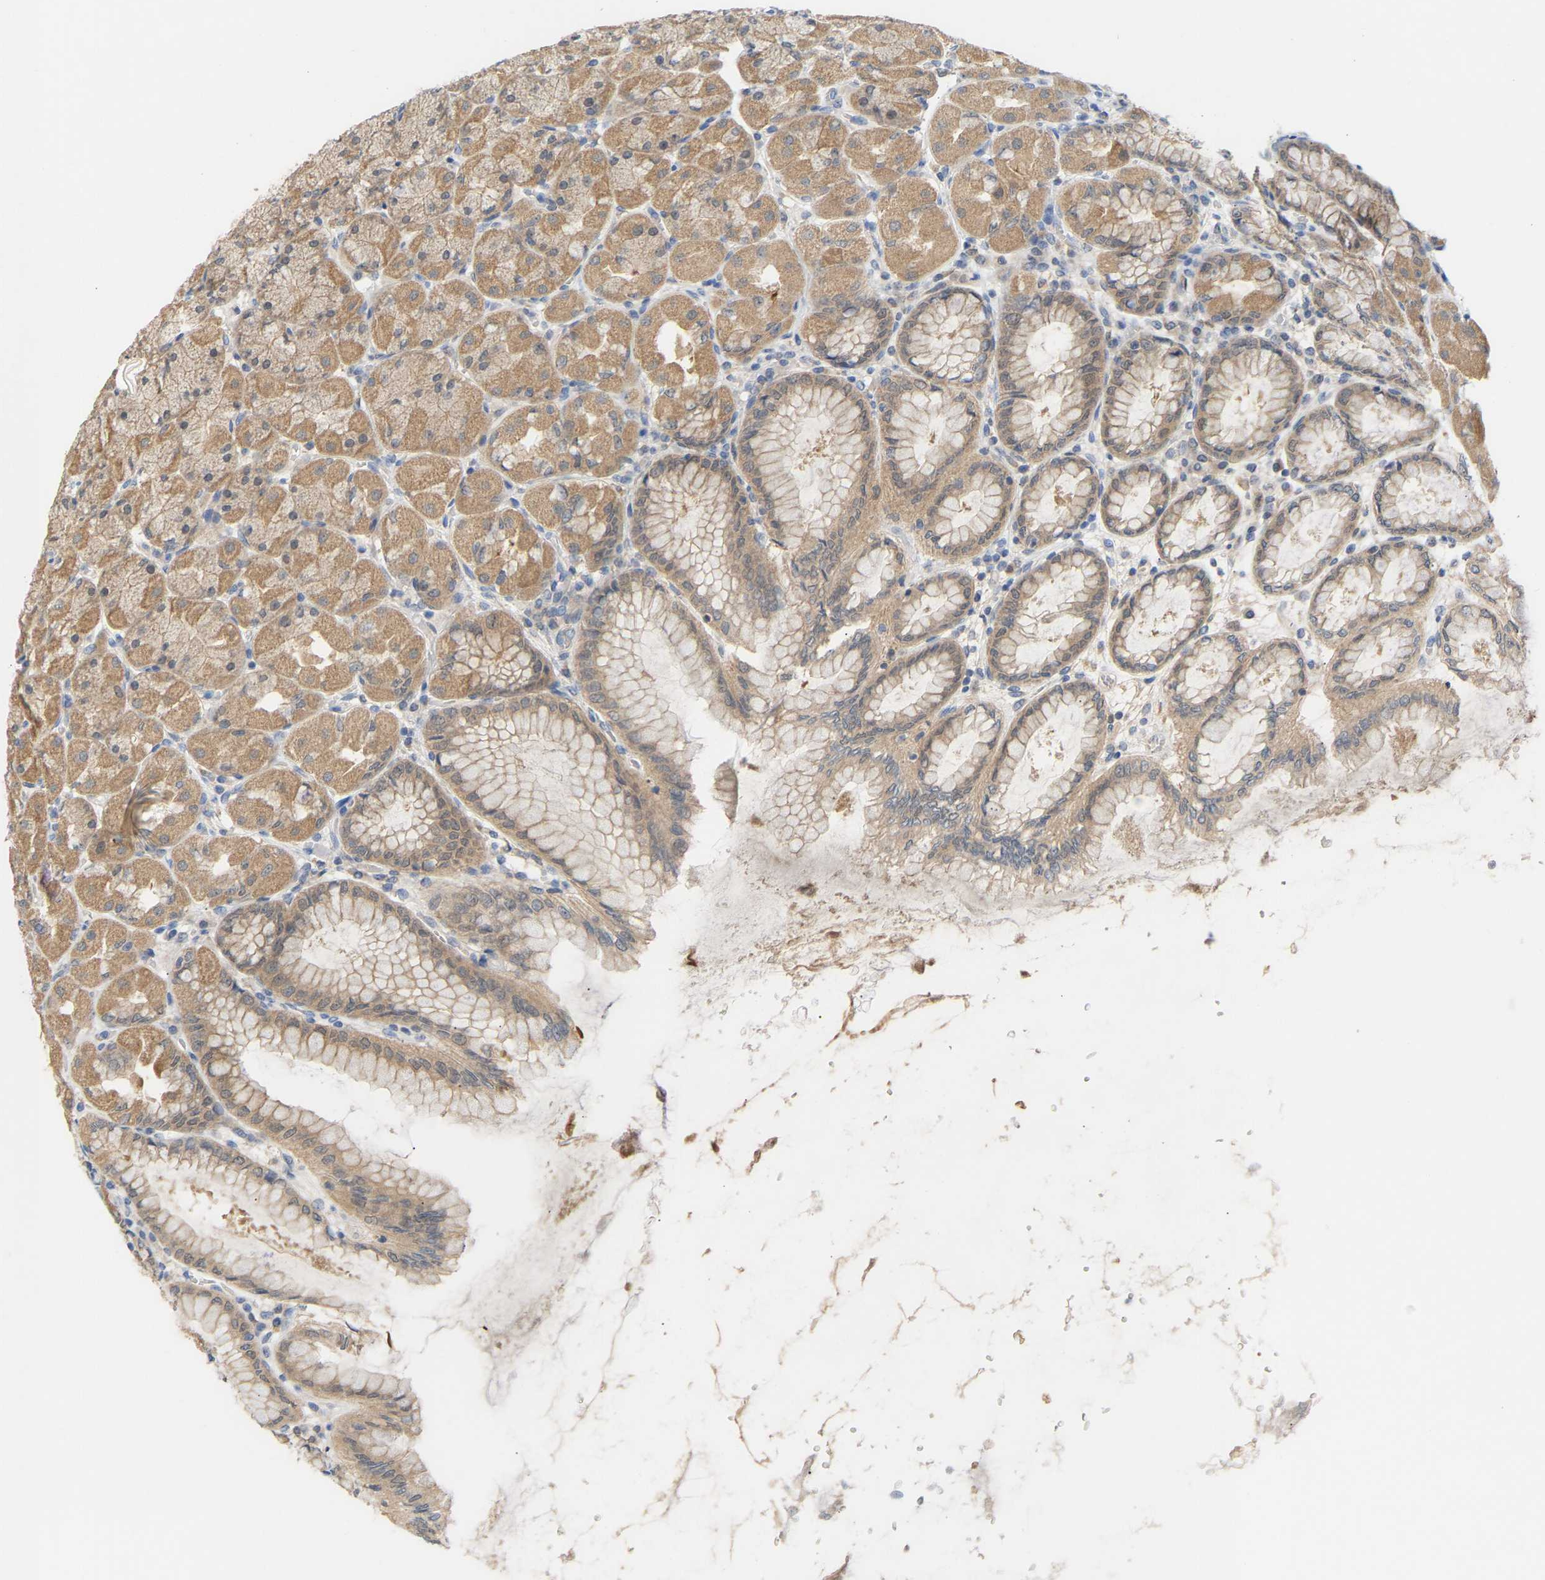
{"staining": {"intensity": "moderate", "quantity": ">75%", "location": "cytoplasmic/membranous"}, "tissue": "stomach", "cell_type": "Glandular cells", "image_type": "normal", "snomed": [{"axis": "morphology", "description": "Normal tissue, NOS"}, {"axis": "topography", "description": "Stomach, upper"}], "caption": "DAB immunohistochemical staining of normal stomach exhibits moderate cytoplasmic/membranous protein expression in approximately >75% of glandular cells.", "gene": "TPMT", "patient": {"sex": "female", "age": 56}}